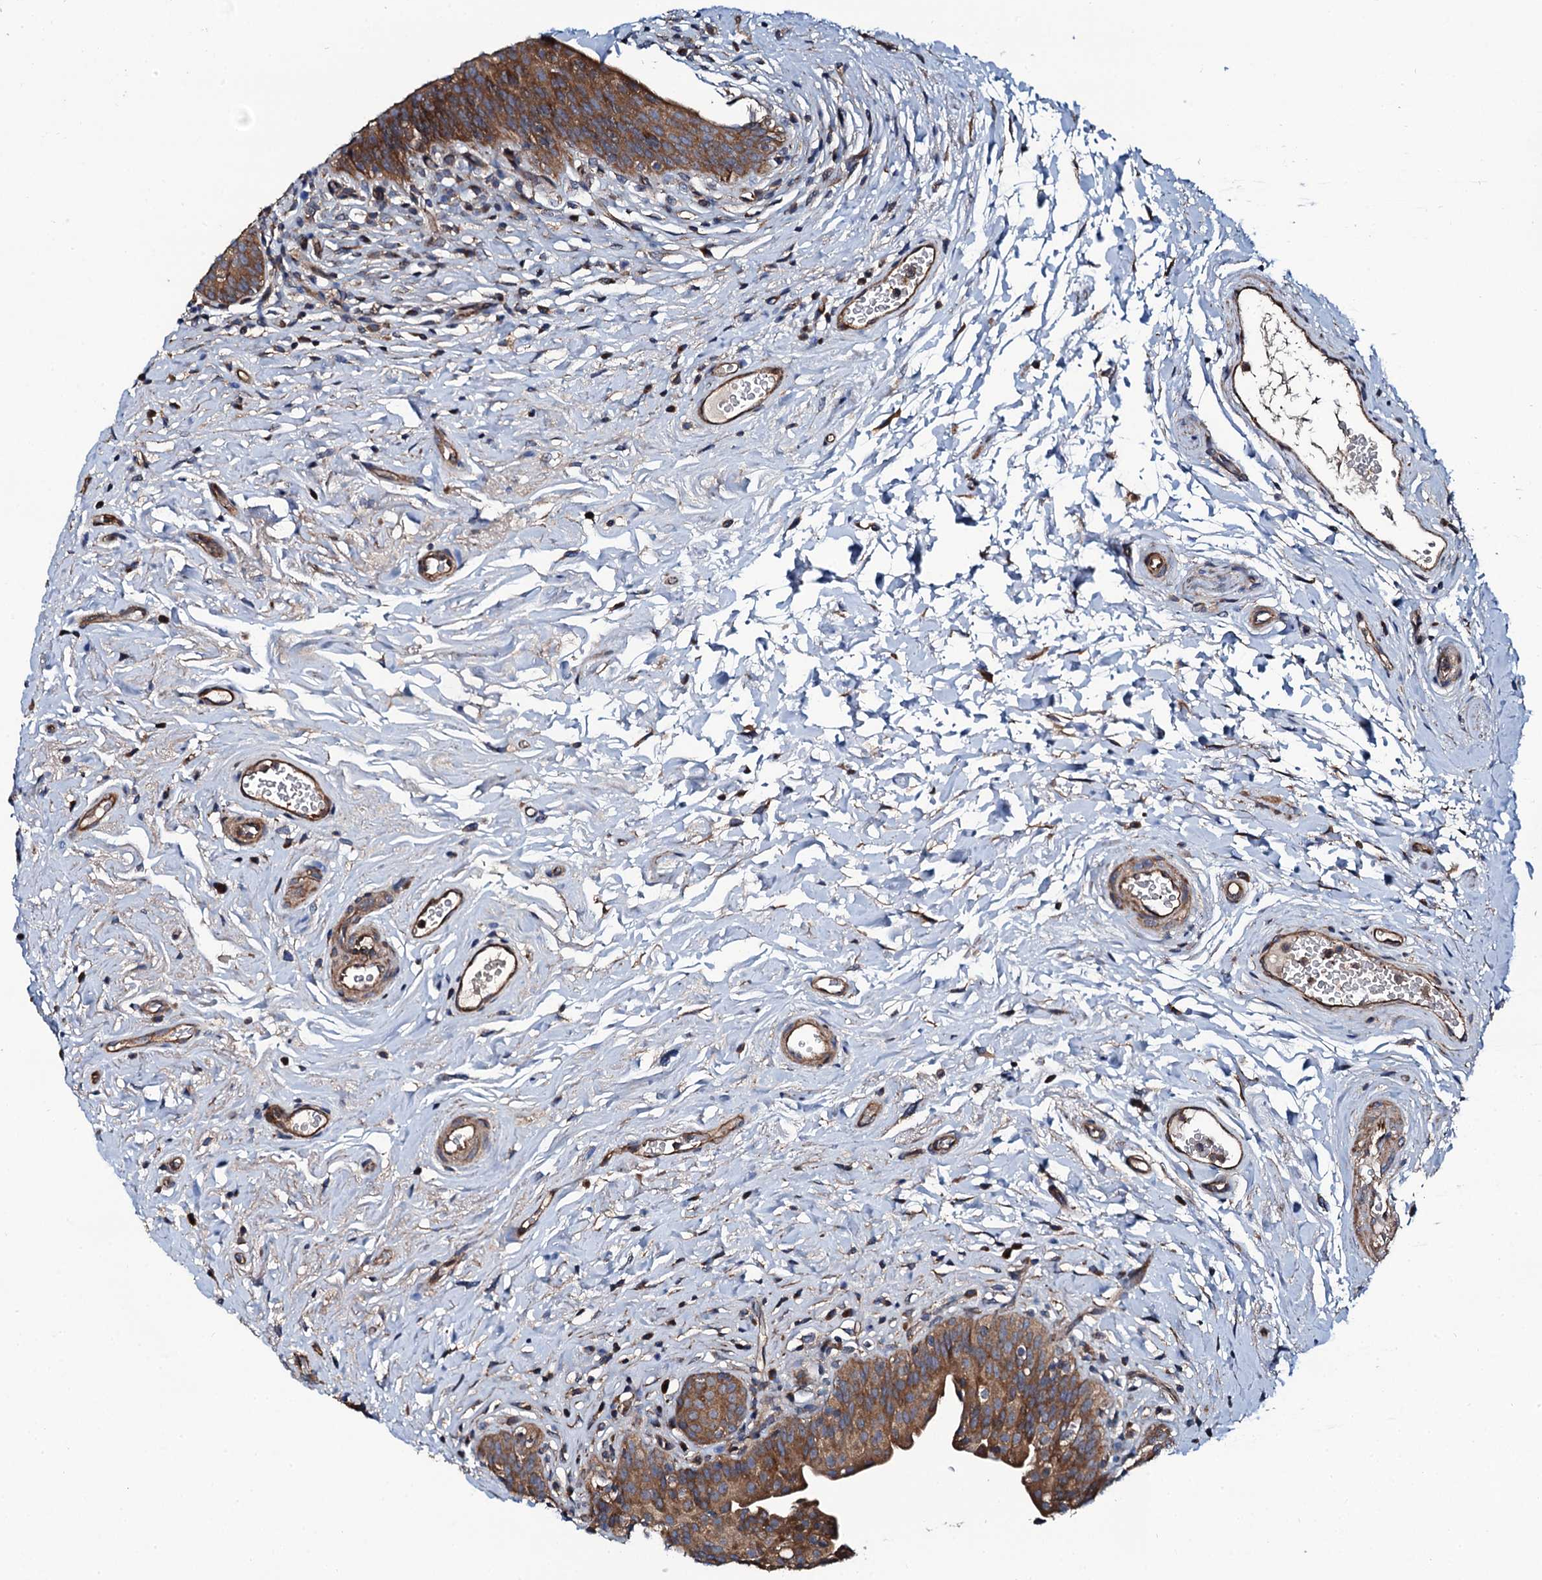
{"staining": {"intensity": "moderate", "quantity": ">75%", "location": "cytoplasmic/membranous"}, "tissue": "urinary bladder", "cell_type": "Urothelial cells", "image_type": "normal", "snomed": [{"axis": "morphology", "description": "Normal tissue, NOS"}, {"axis": "topography", "description": "Urinary bladder"}], "caption": "IHC staining of normal urinary bladder, which demonstrates medium levels of moderate cytoplasmic/membranous expression in approximately >75% of urothelial cells indicating moderate cytoplasmic/membranous protein staining. The staining was performed using DAB (3,3'-diaminobenzidine) (brown) for protein detection and nuclei were counterstained in hematoxylin (blue).", "gene": "NEK1", "patient": {"sex": "male", "age": 83}}